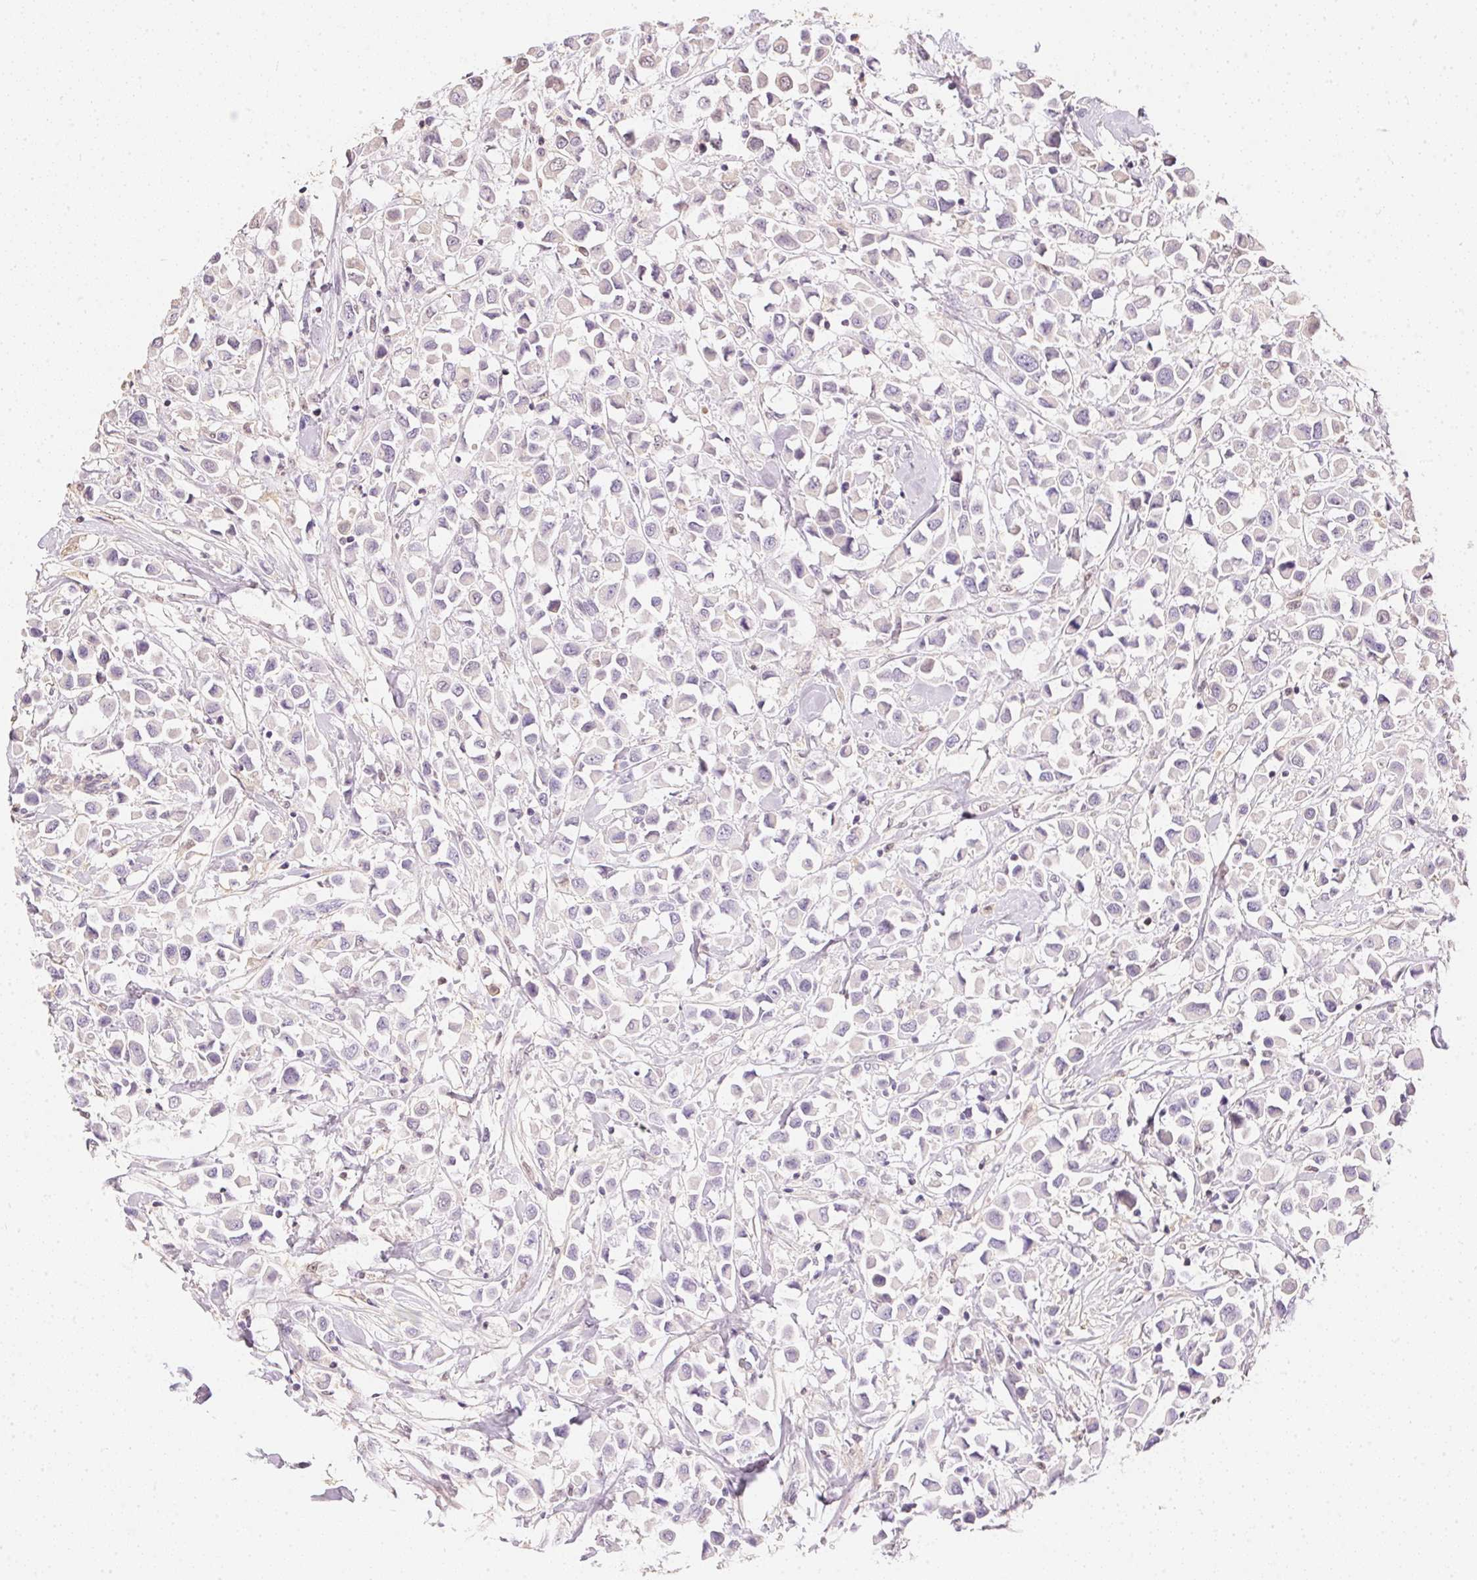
{"staining": {"intensity": "negative", "quantity": "none", "location": "none"}, "tissue": "breast cancer", "cell_type": "Tumor cells", "image_type": "cancer", "snomed": [{"axis": "morphology", "description": "Duct carcinoma"}, {"axis": "topography", "description": "Breast"}], "caption": "This is an immunohistochemistry (IHC) histopathology image of breast cancer. There is no expression in tumor cells.", "gene": "S100A3", "patient": {"sex": "female", "age": 61}}